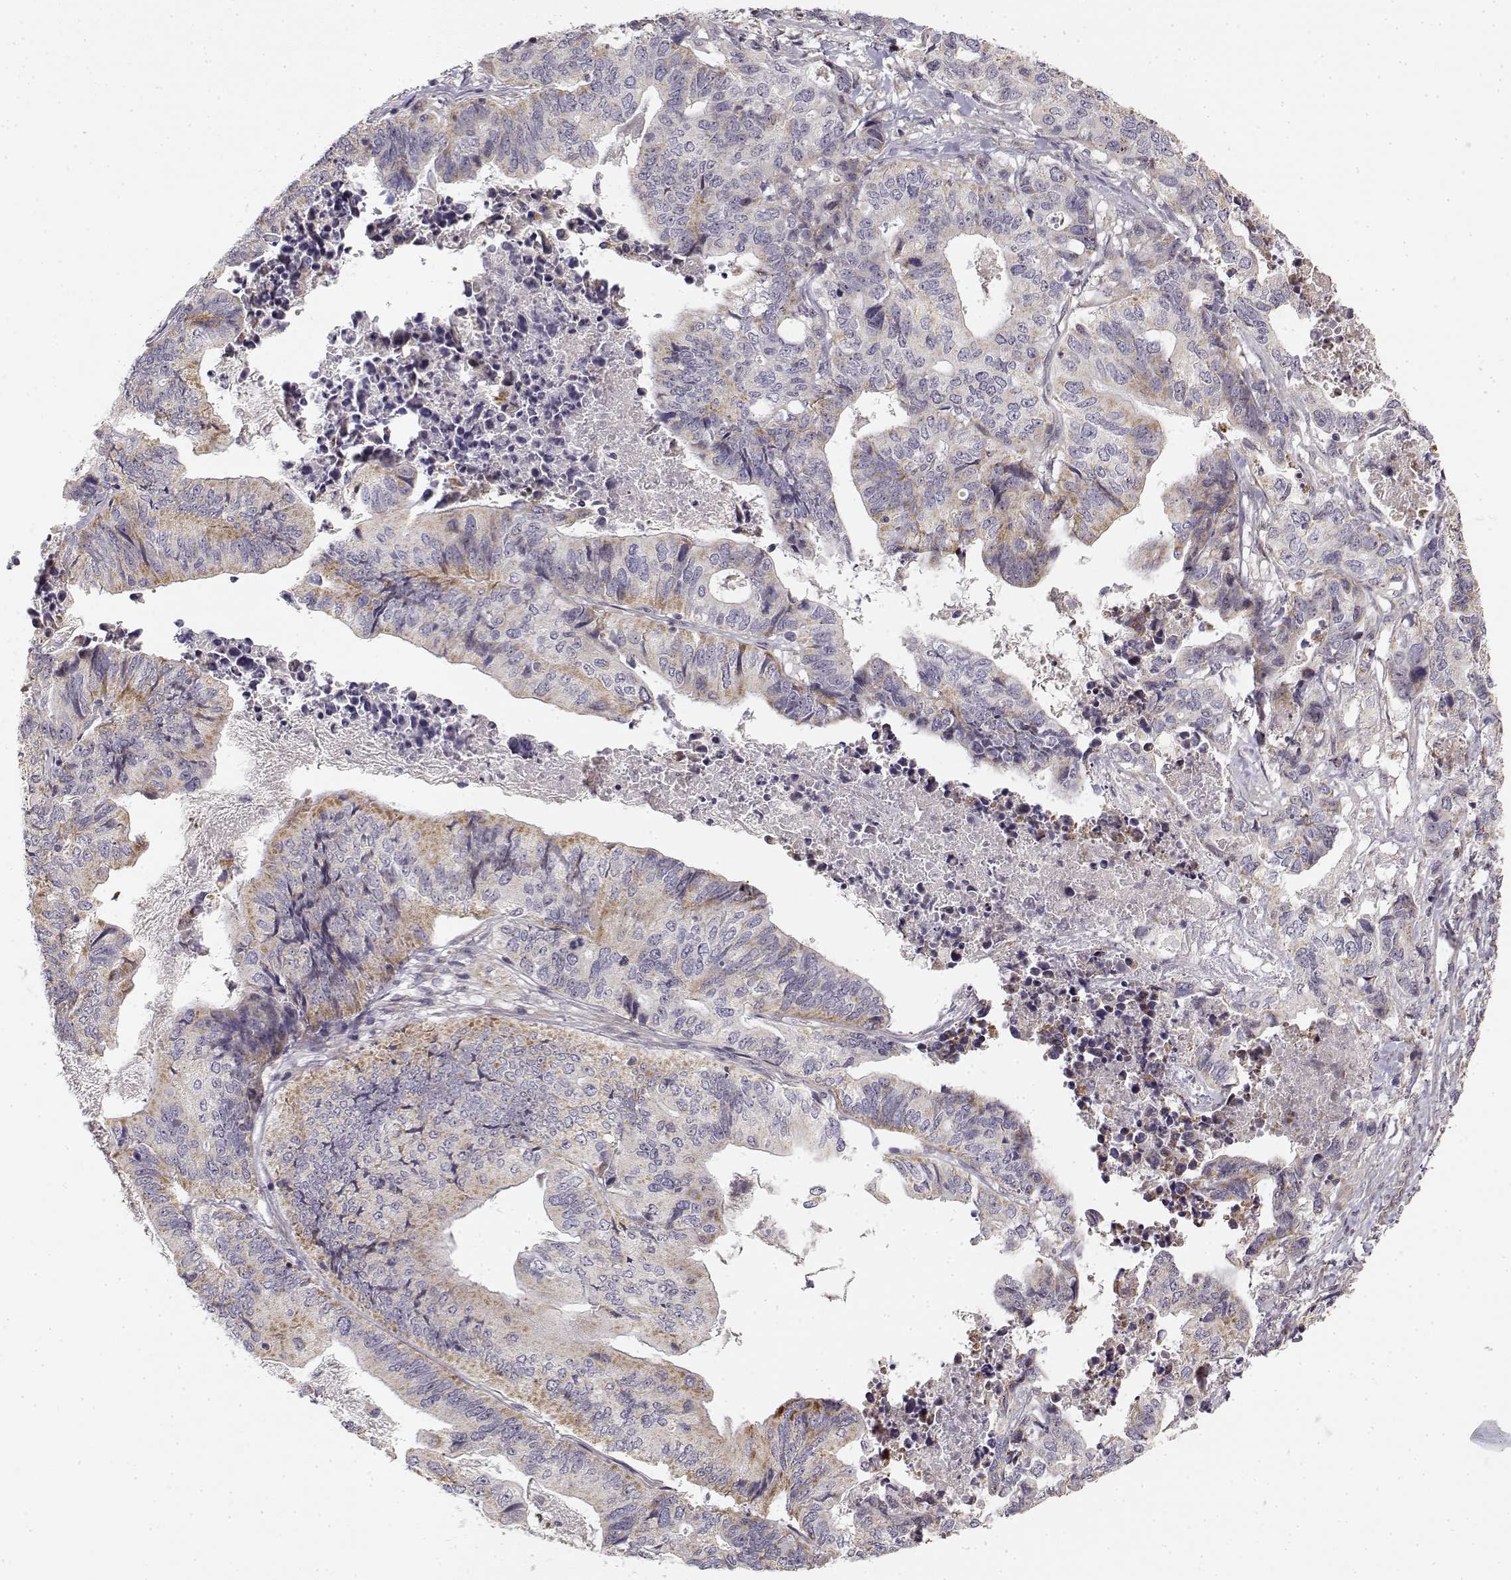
{"staining": {"intensity": "weak", "quantity": "25%-75%", "location": "cytoplasmic/membranous"}, "tissue": "stomach cancer", "cell_type": "Tumor cells", "image_type": "cancer", "snomed": [{"axis": "morphology", "description": "Adenocarcinoma, NOS"}, {"axis": "topography", "description": "Stomach, upper"}], "caption": "Weak cytoplasmic/membranous protein positivity is seen in approximately 25%-75% of tumor cells in stomach cancer (adenocarcinoma).", "gene": "MED12L", "patient": {"sex": "female", "age": 67}}